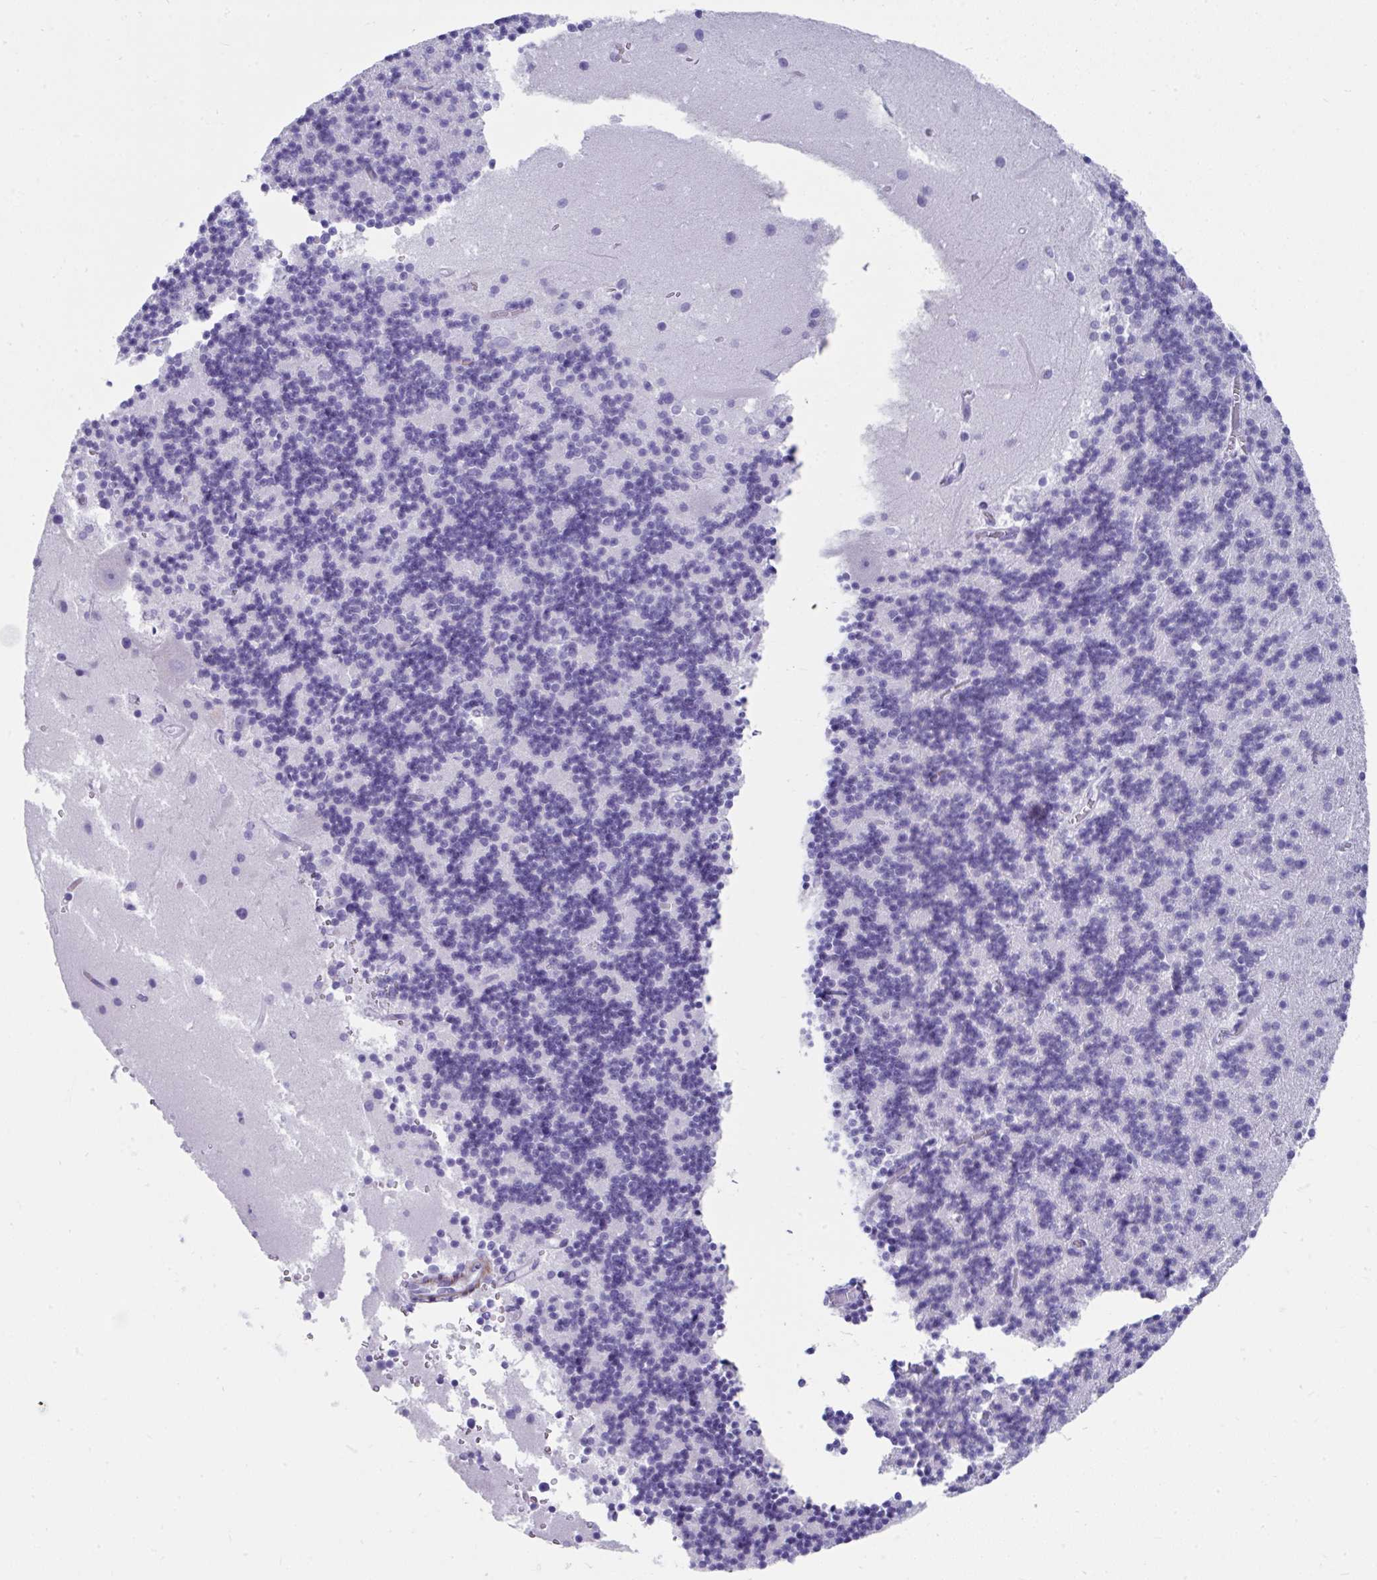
{"staining": {"intensity": "negative", "quantity": "none", "location": "none"}, "tissue": "cerebellum", "cell_type": "Cells in granular layer", "image_type": "normal", "snomed": [{"axis": "morphology", "description": "Normal tissue, NOS"}, {"axis": "topography", "description": "Cerebellum"}], "caption": "Immunohistochemistry (IHC) micrograph of benign human cerebellum stained for a protein (brown), which displays no staining in cells in granular layer. (Stains: DAB IHC with hematoxylin counter stain, Microscopy: brightfield microscopy at high magnification).", "gene": "GRXCR2", "patient": {"sex": "male", "age": 54}}